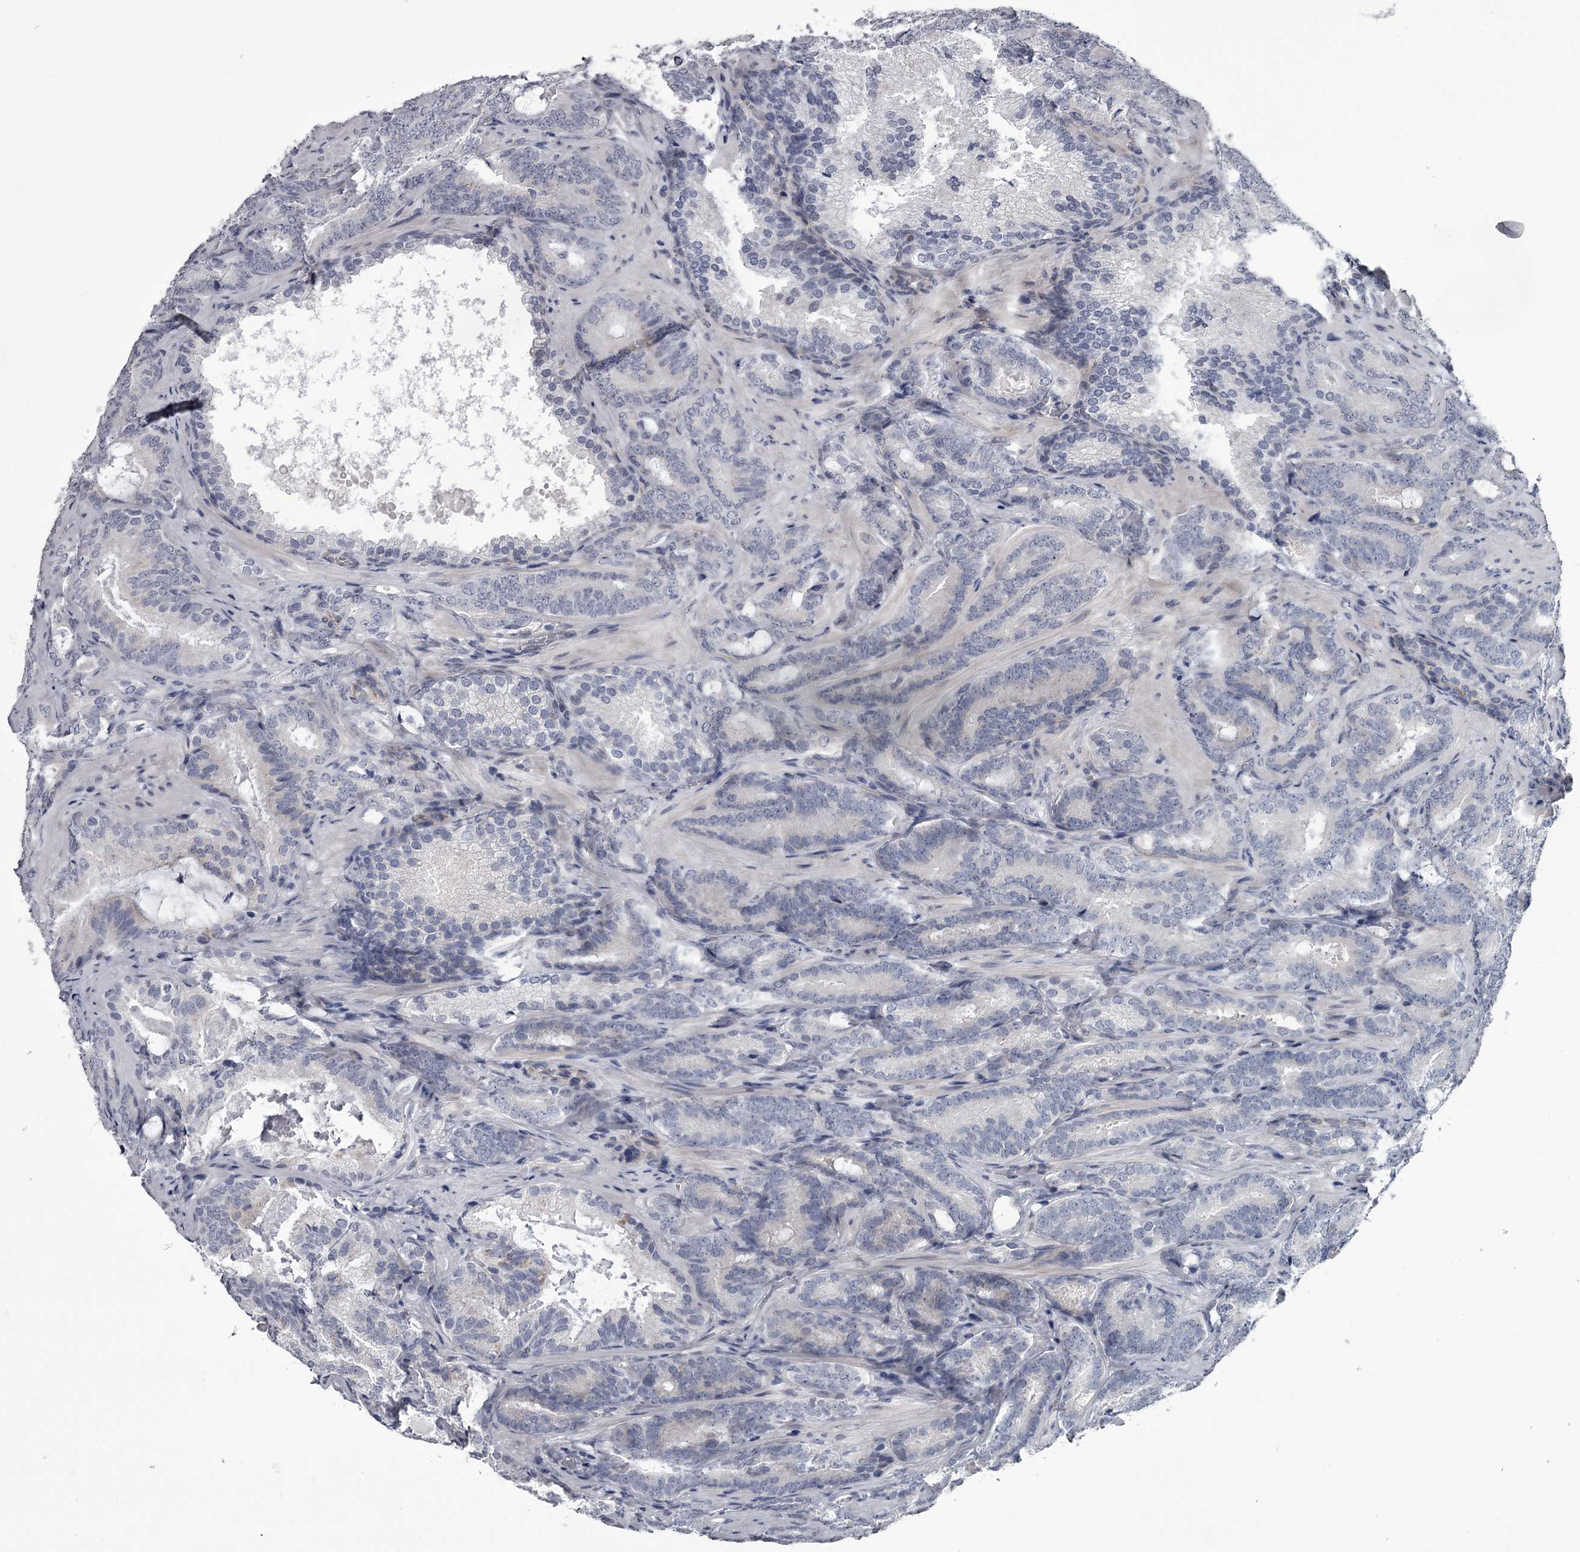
{"staining": {"intensity": "negative", "quantity": "none", "location": "none"}, "tissue": "prostate cancer", "cell_type": "Tumor cells", "image_type": "cancer", "snomed": [{"axis": "morphology", "description": "Adenocarcinoma, Low grade"}, {"axis": "topography", "description": "Prostate"}], "caption": "Immunohistochemistry (IHC) image of prostate cancer stained for a protein (brown), which reveals no staining in tumor cells.", "gene": "PRPF40B", "patient": {"sex": "male", "age": 60}}